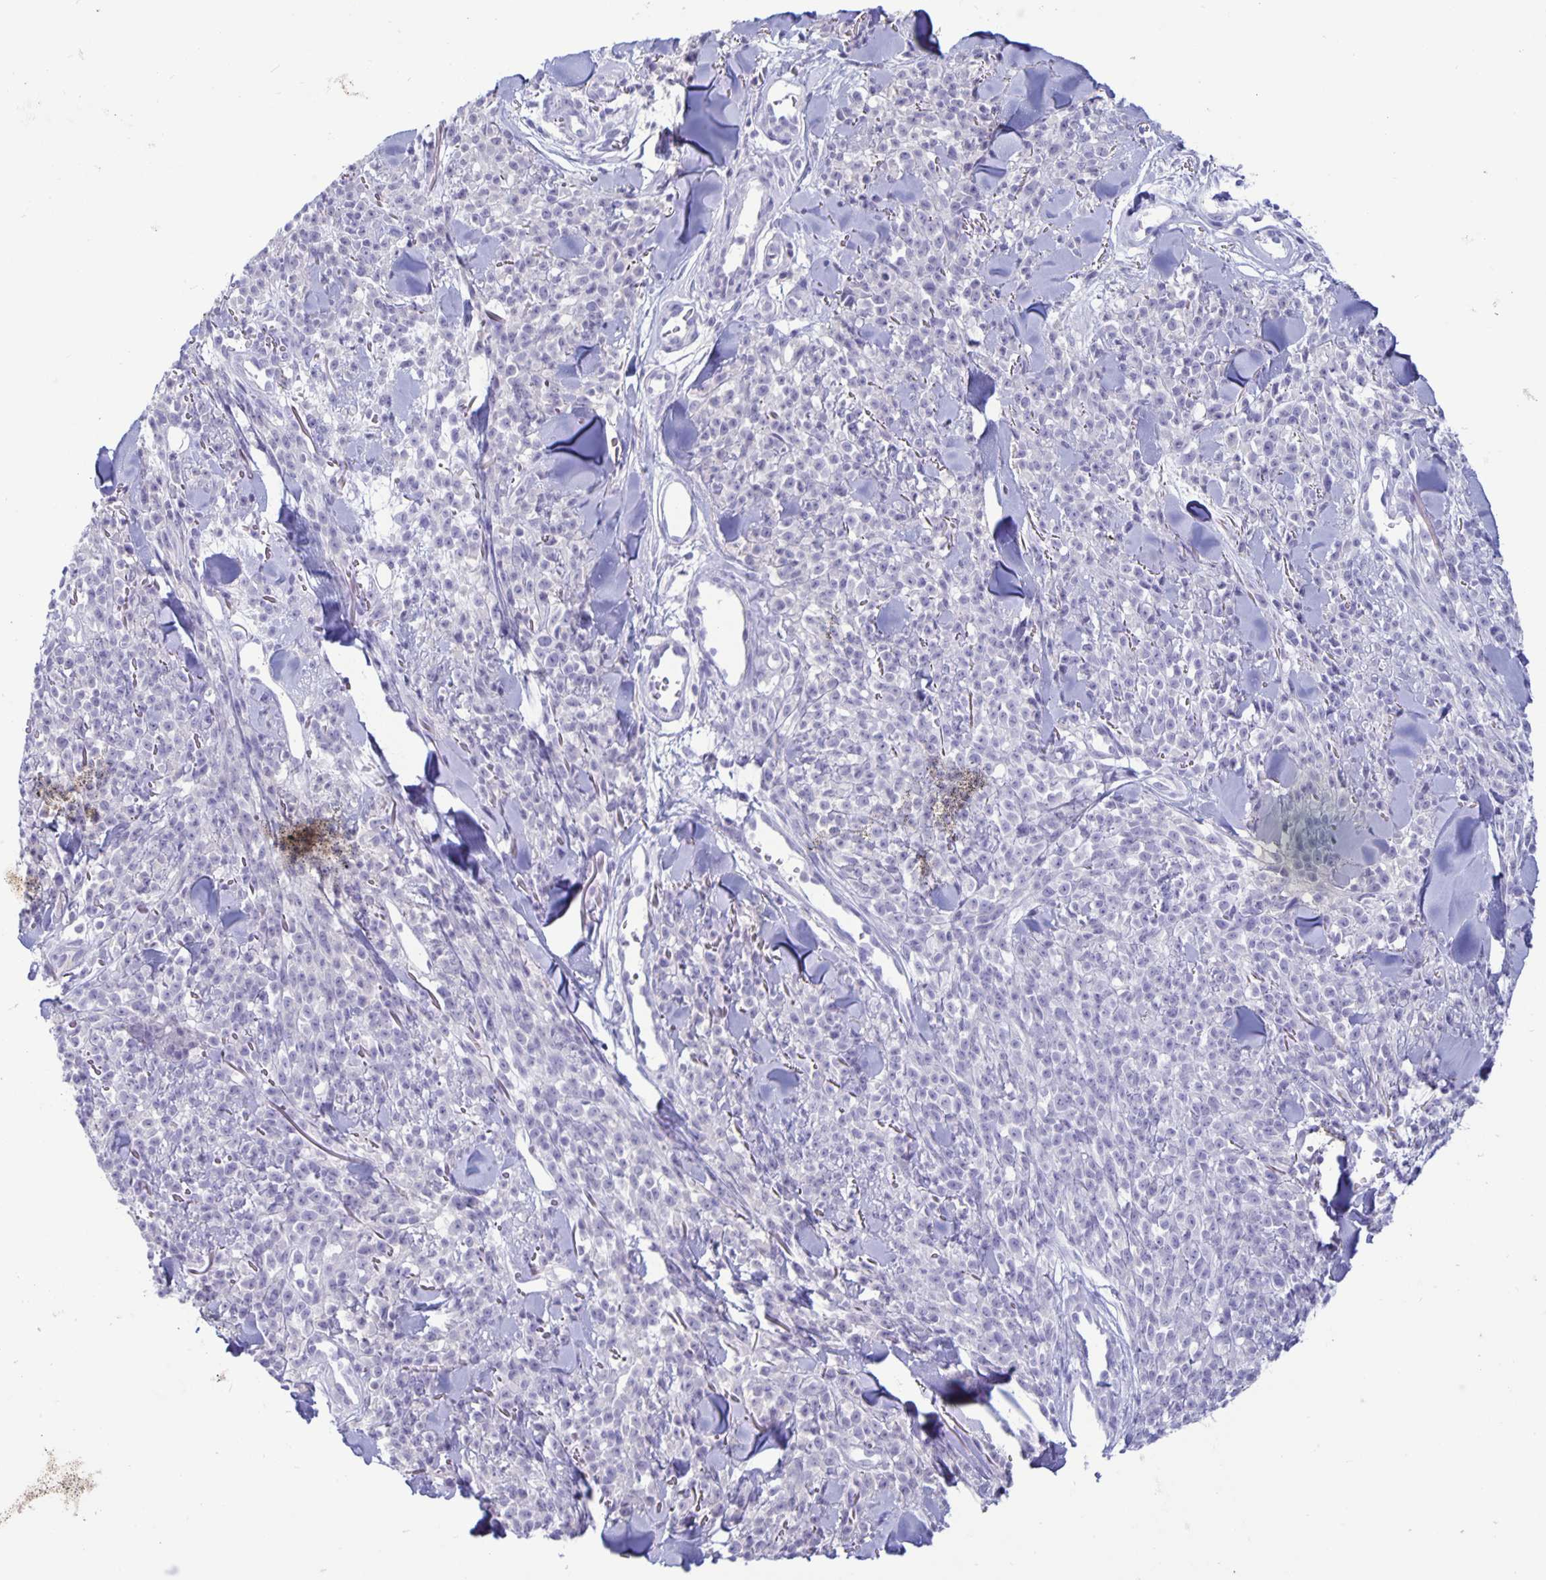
{"staining": {"intensity": "negative", "quantity": "none", "location": "none"}, "tissue": "melanoma", "cell_type": "Tumor cells", "image_type": "cancer", "snomed": [{"axis": "morphology", "description": "Malignant melanoma, NOS"}, {"axis": "topography", "description": "Skin"}, {"axis": "topography", "description": "Skin of trunk"}], "caption": "Immunohistochemistry (IHC) micrograph of human malignant melanoma stained for a protein (brown), which shows no expression in tumor cells.", "gene": "BPIFA3", "patient": {"sex": "male", "age": 74}}